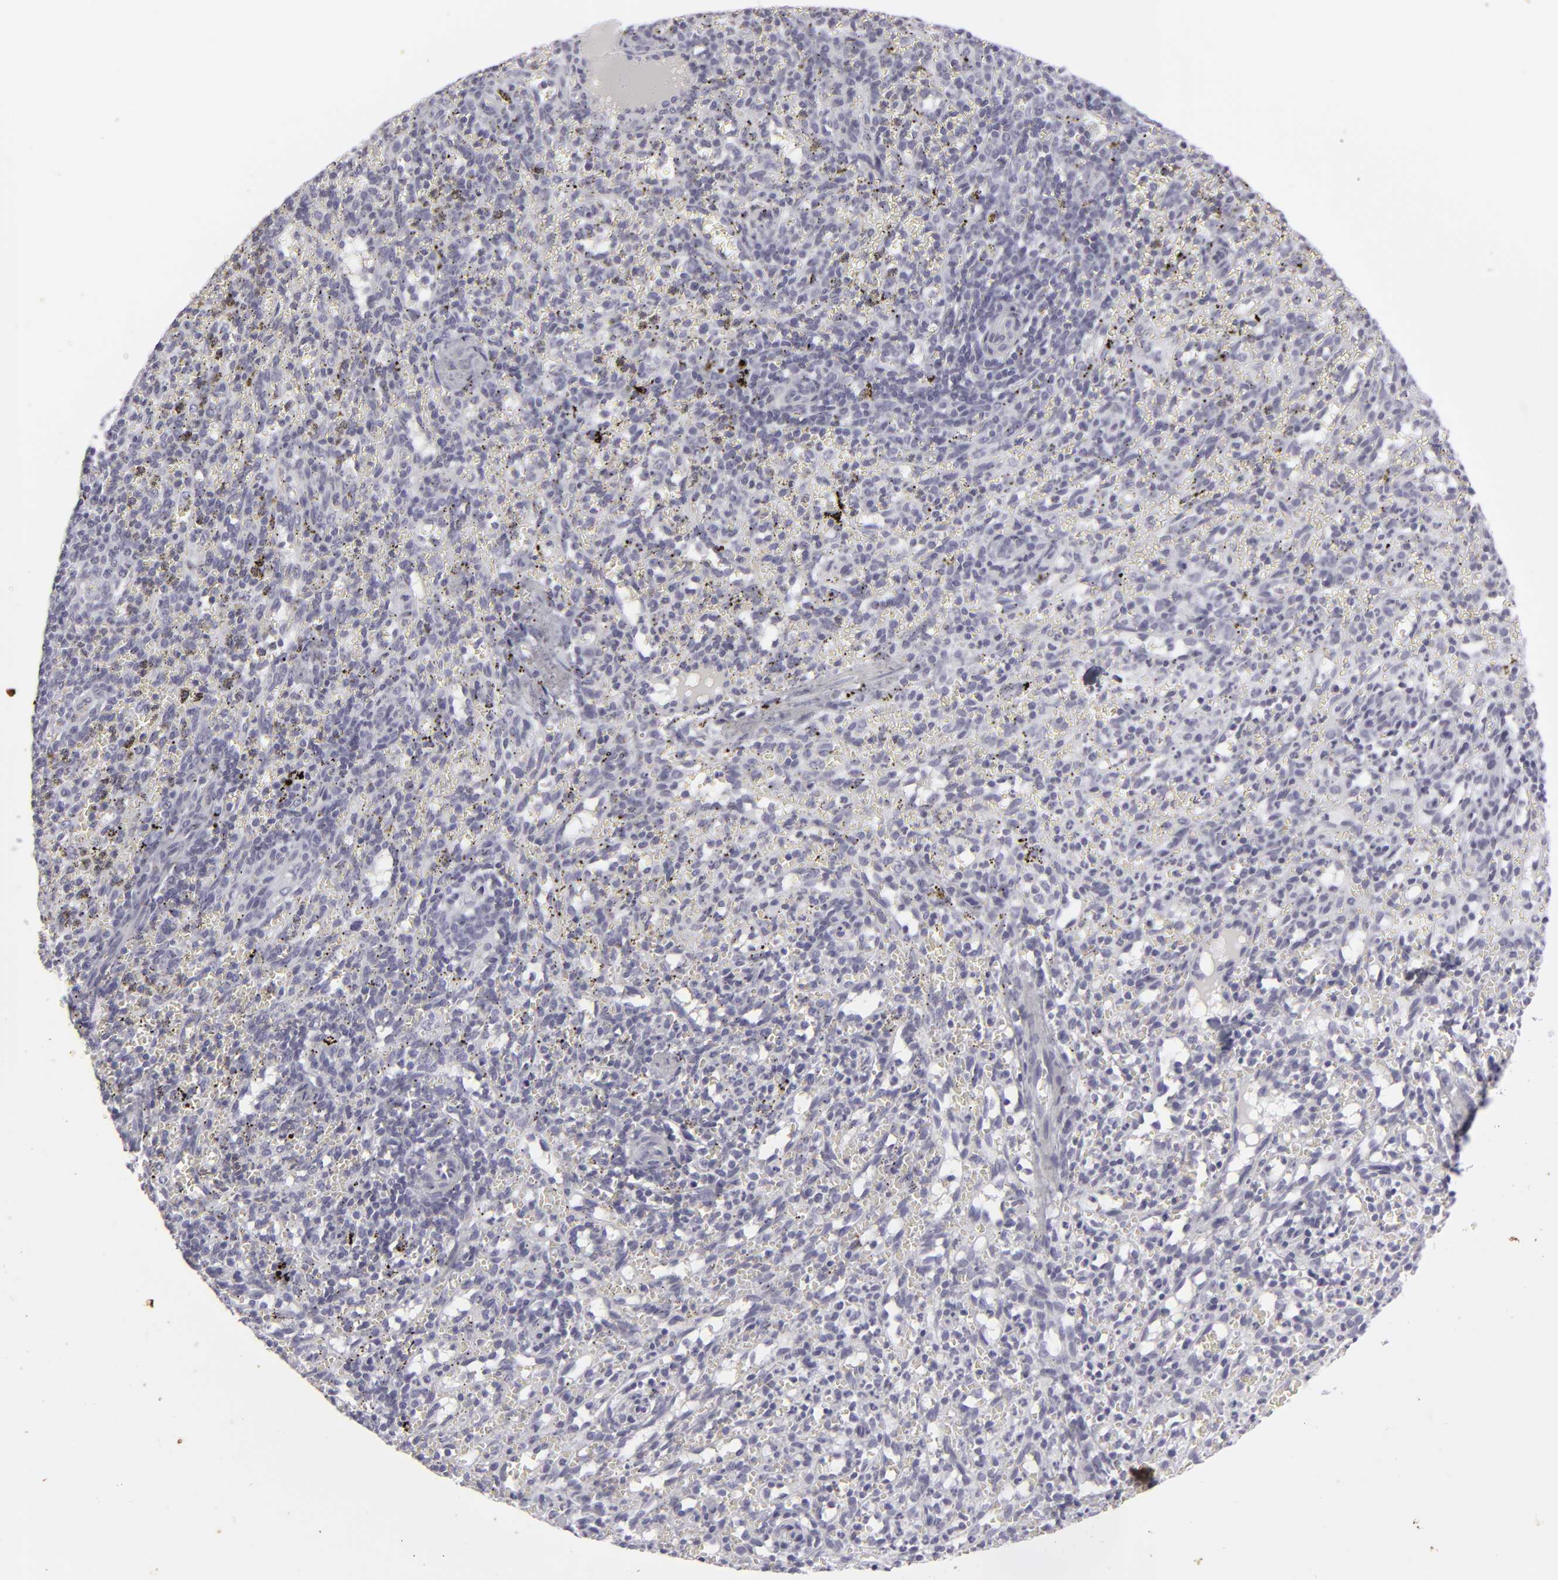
{"staining": {"intensity": "negative", "quantity": "none", "location": "none"}, "tissue": "spleen", "cell_type": "Cells in red pulp", "image_type": "normal", "snomed": [{"axis": "morphology", "description": "Normal tissue, NOS"}, {"axis": "topography", "description": "Spleen"}], "caption": "The IHC photomicrograph has no significant expression in cells in red pulp of spleen. (Immunohistochemistry, brightfield microscopy, high magnification).", "gene": "KRT1", "patient": {"sex": "female", "age": 10}}